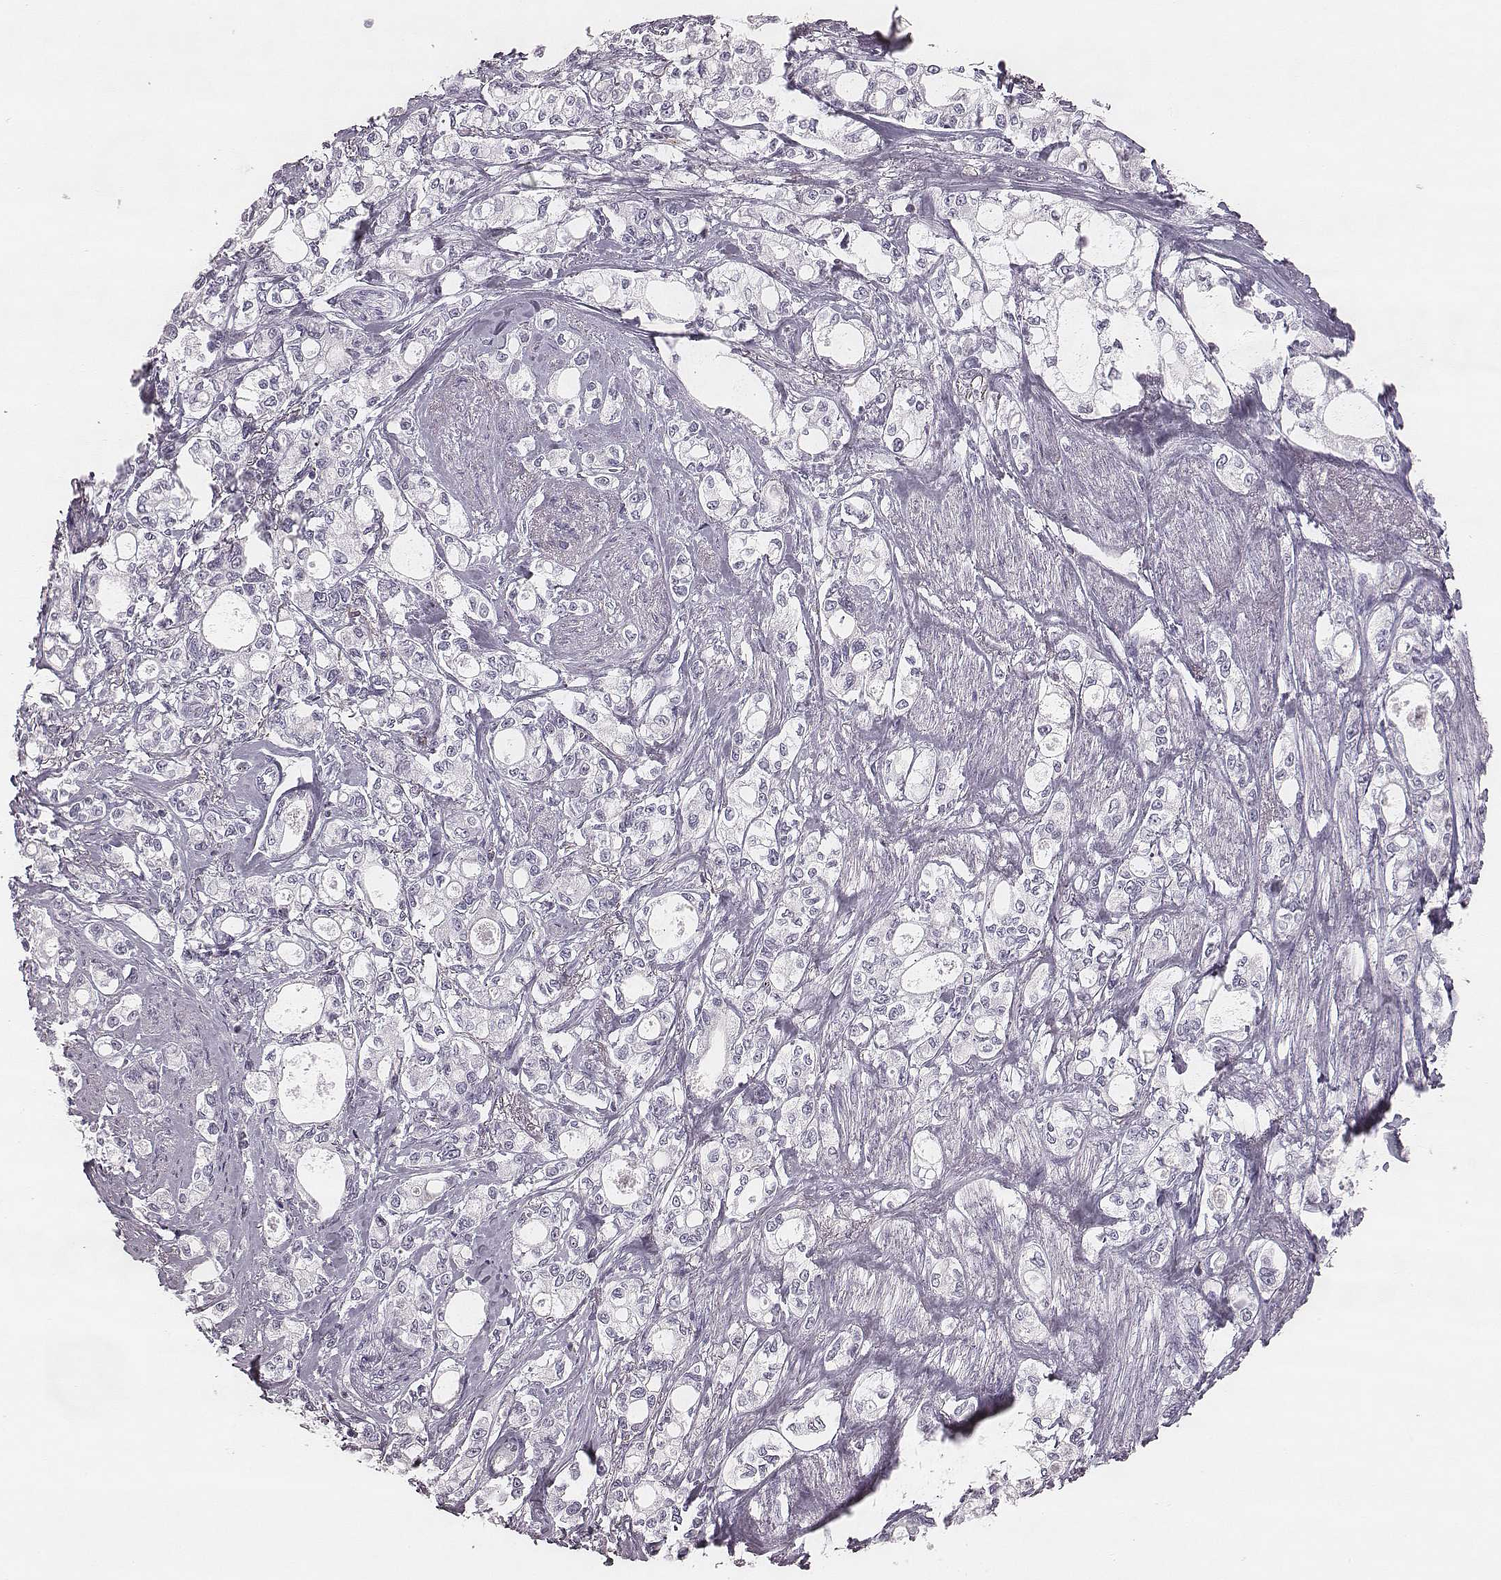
{"staining": {"intensity": "negative", "quantity": "none", "location": "none"}, "tissue": "stomach cancer", "cell_type": "Tumor cells", "image_type": "cancer", "snomed": [{"axis": "morphology", "description": "Adenocarcinoma, NOS"}, {"axis": "topography", "description": "Stomach"}], "caption": "Stomach adenocarcinoma was stained to show a protein in brown. There is no significant expression in tumor cells.", "gene": "ZNF365", "patient": {"sex": "male", "age": 63}}